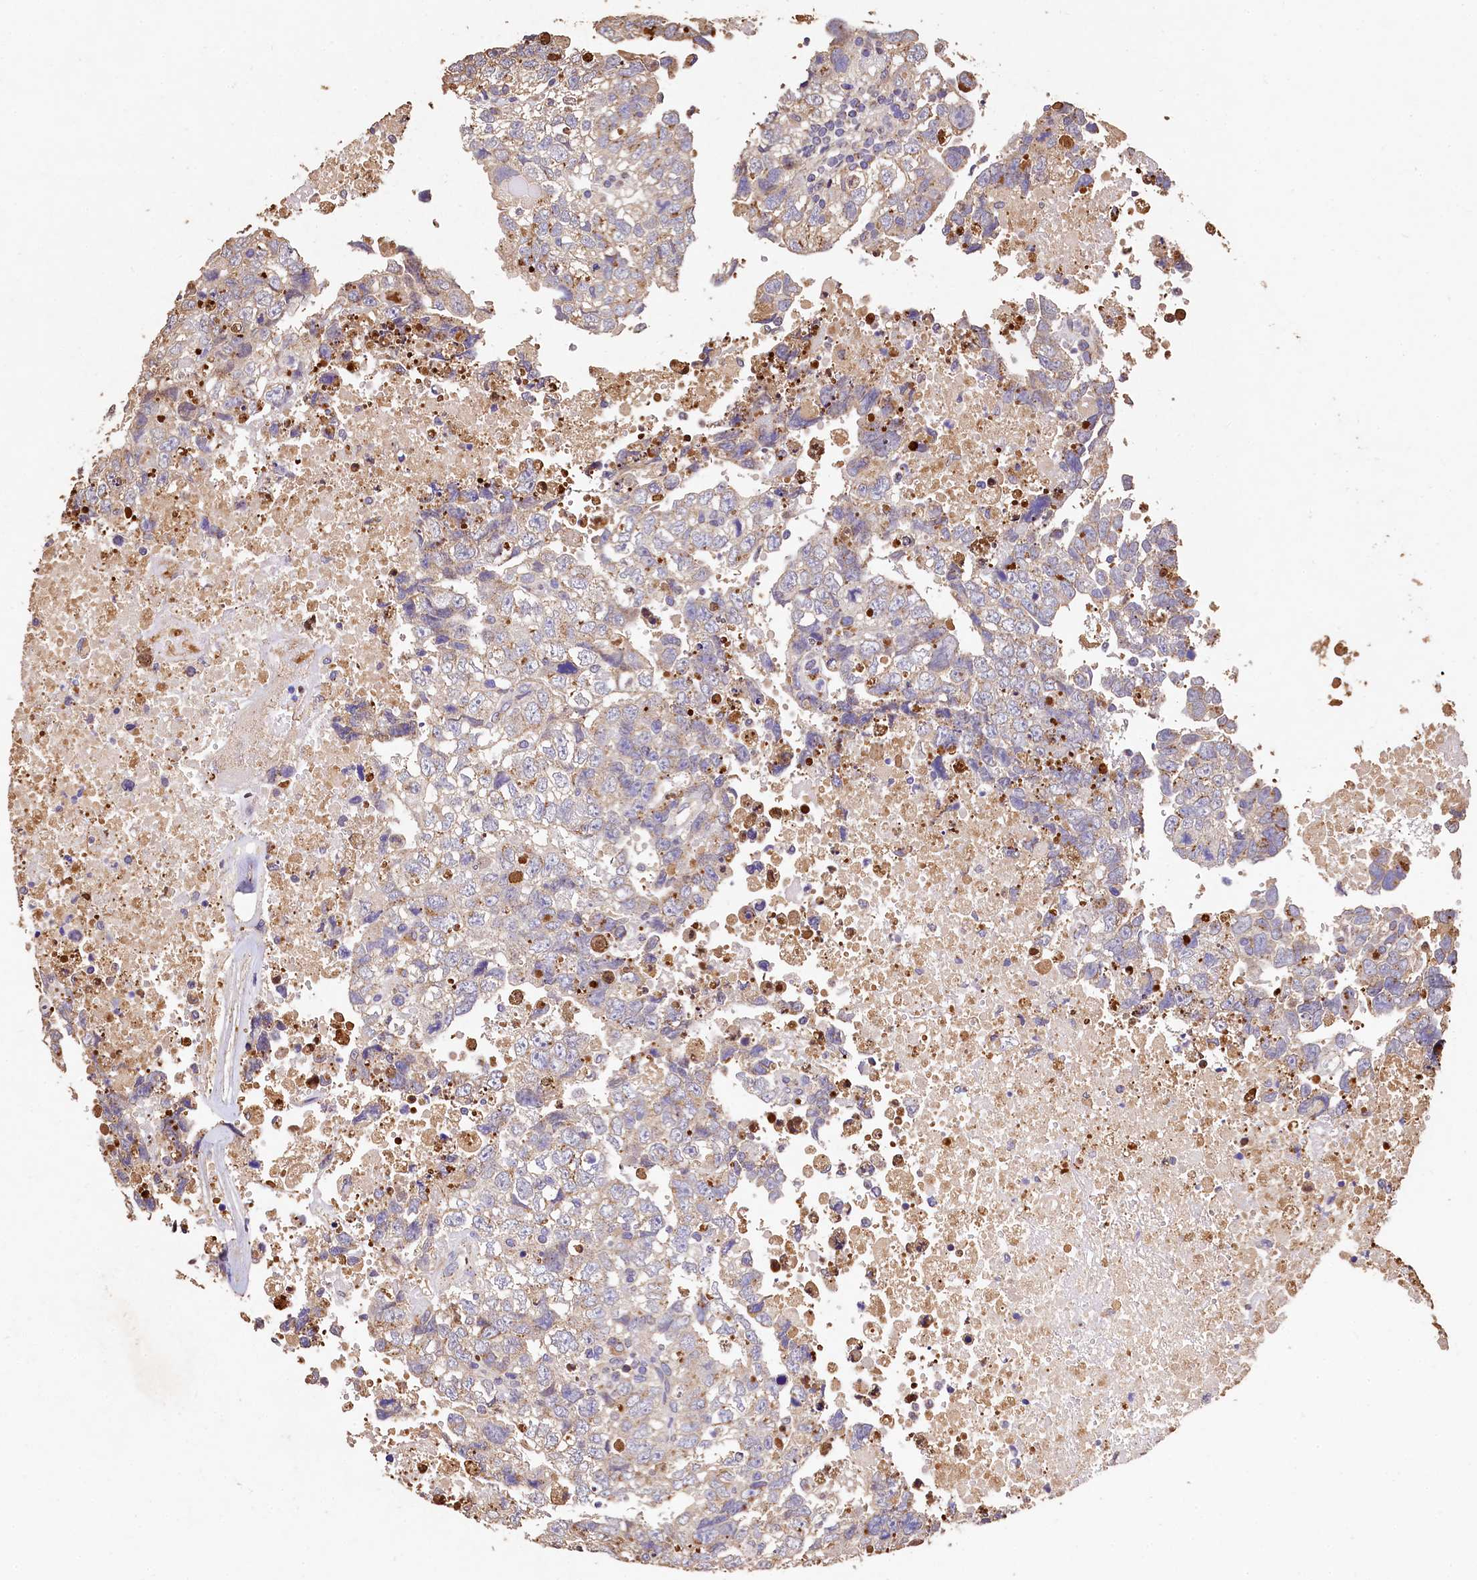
{"staining": {"intensity": "negative", "quantity": "none", "location": "none"}, "tissue": "testis cancer", "cell_type": "Tumor cells", "image_type": "cancer", "snomed": [{"axis": "morphology", "description": "Carcinoma, Embryonal, NOS"}, {"axis": "topography", "description": "Testis"}], "caption": "Immunohistochemical staining of testis embryonal carcinoma reveals no significant expression in tumor cells. (DAB IHC visualized using brightfield microscopy, high magnification).", "gene": "LSM4", "patient": {"sex": "male", "age": 37}}